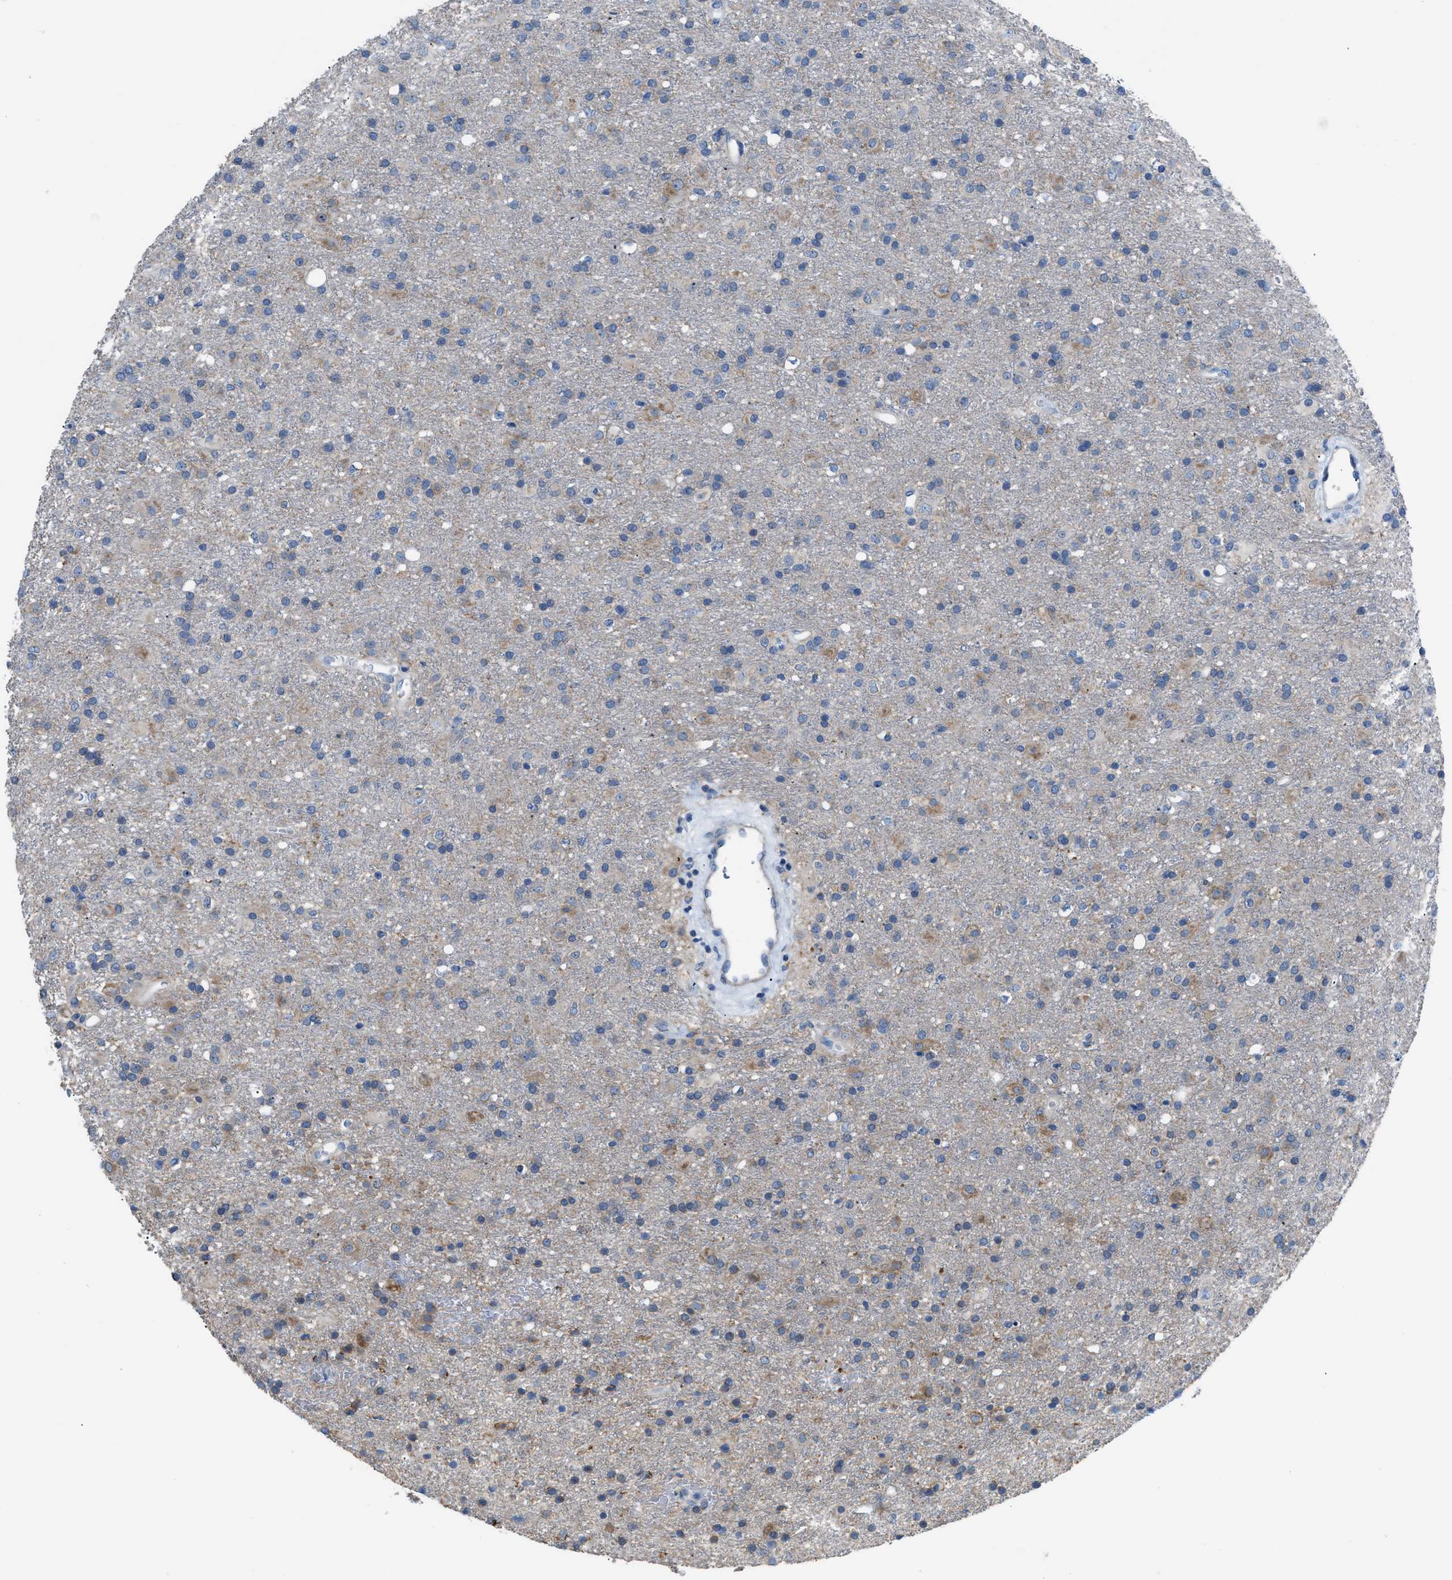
{"staining": {"intensity": "weak", "quantity": "25%-75%", "location": "cytoplasmic/membranous"}, "tissue": "glioma", "cell_type": "Tumor cells", "image_type": "cancer", "snomed": [{"axis": "morphology", "description": "Glioma, malignant, Low grade"}, {"axis": "topography", "description": "Brain"}], "caption": "This image displays malignant glioma (low-grade) stained with immunohistochemistry (IHC) to label a protein in brown. The cytoplasmic/membranous of tumor cells show weak positivity for the protein. Nuclei are counter-stained blue.", "gene": "SGCZ", "patient": {"sex": "male", "age": 65}}